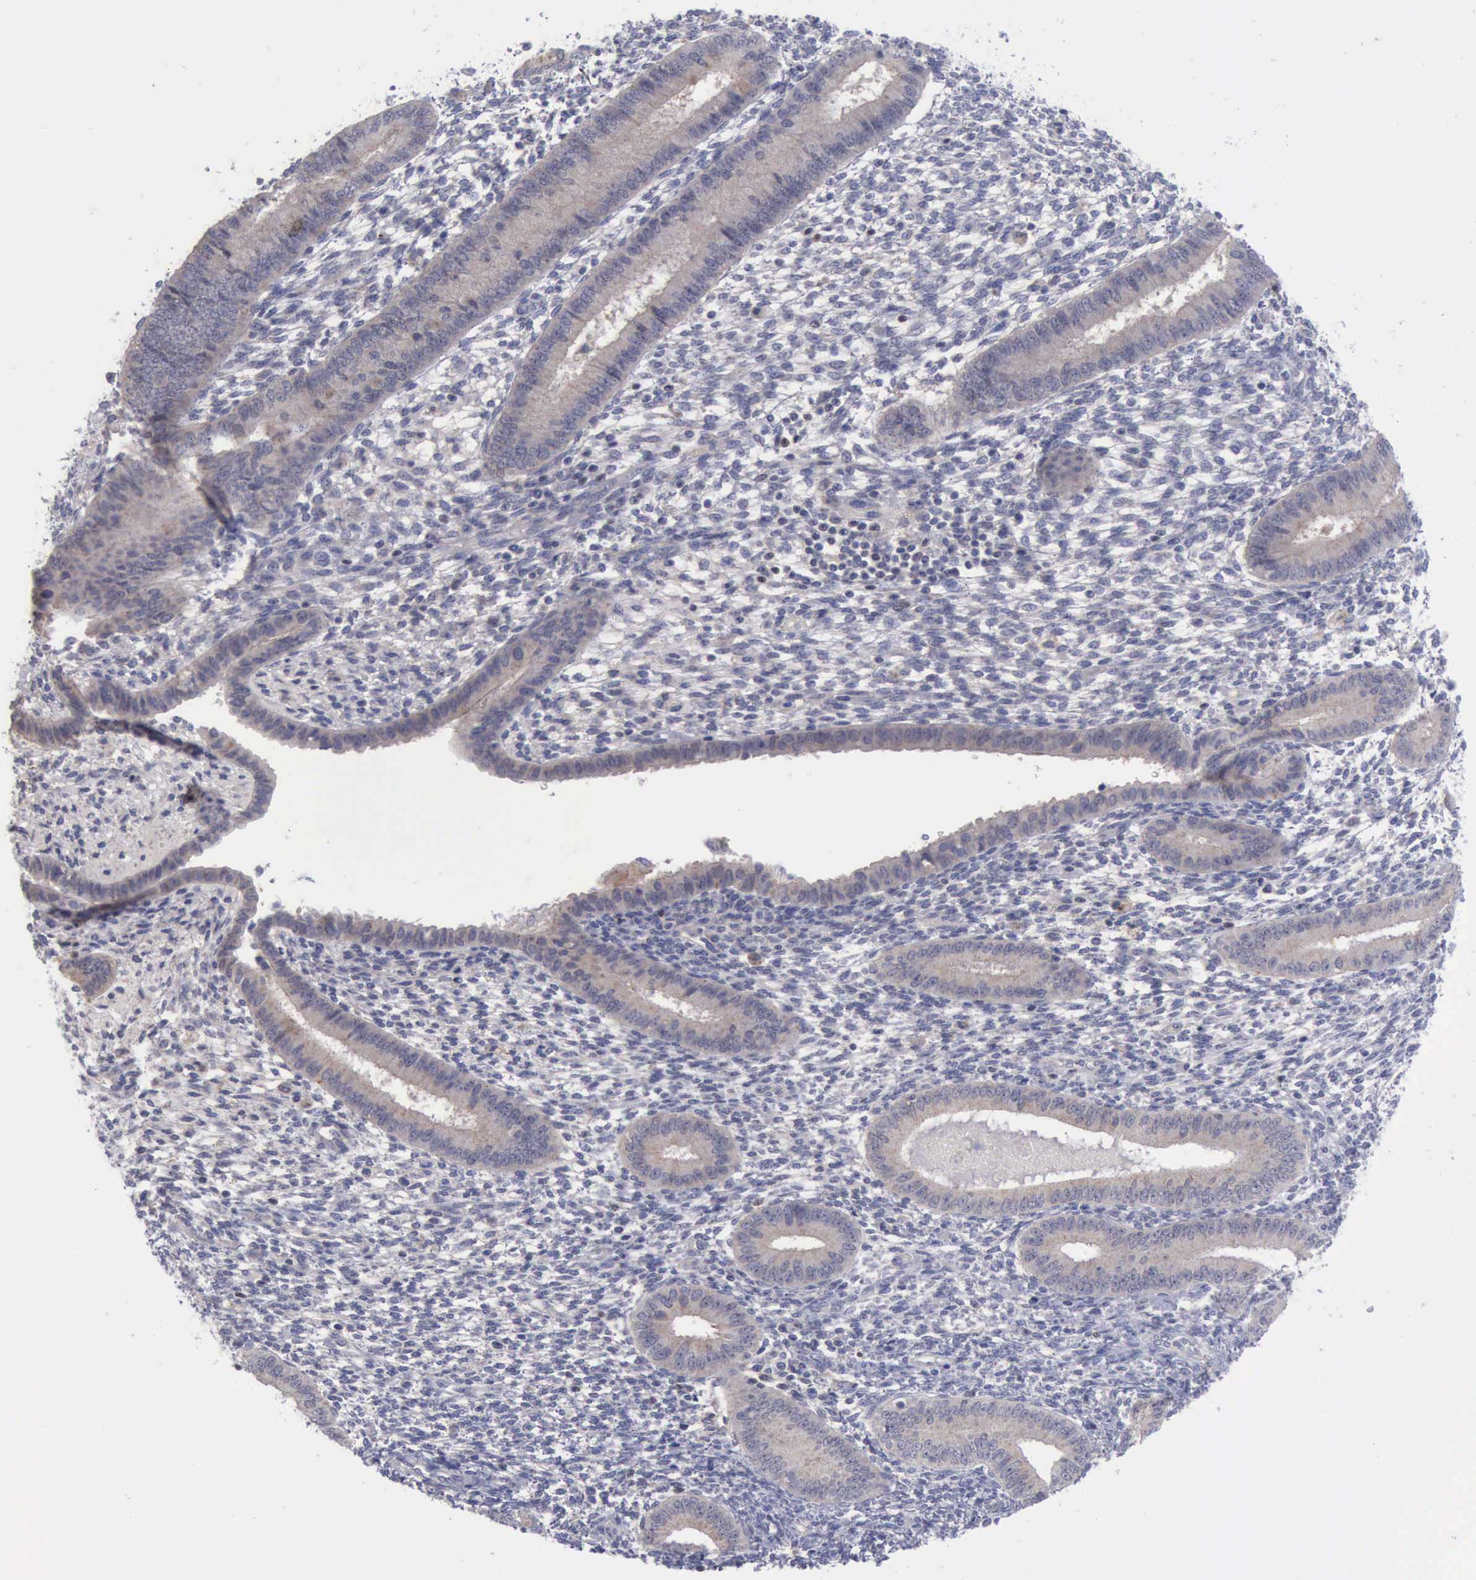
{"staining": {"intensity": "negative", "quantity": "none", "location": "none"}, "tissue": "endometrium", "cell_type": "Cells in endometrial stroma", "image_type": "normal", "snomed": [{"axis": "morphology", "description": "Normal tissue, NOS"}, {"axis": "topography", "description": "Endometrium"}], "caption": "A high-resolution micrograph shows immunohistochemistry (IHC) staining of benign endometrium, which reveals no significant positivity in cells in endometrial stroma.", "gene": "SATB2", "patient": {"sex": "female", "age": 42}}